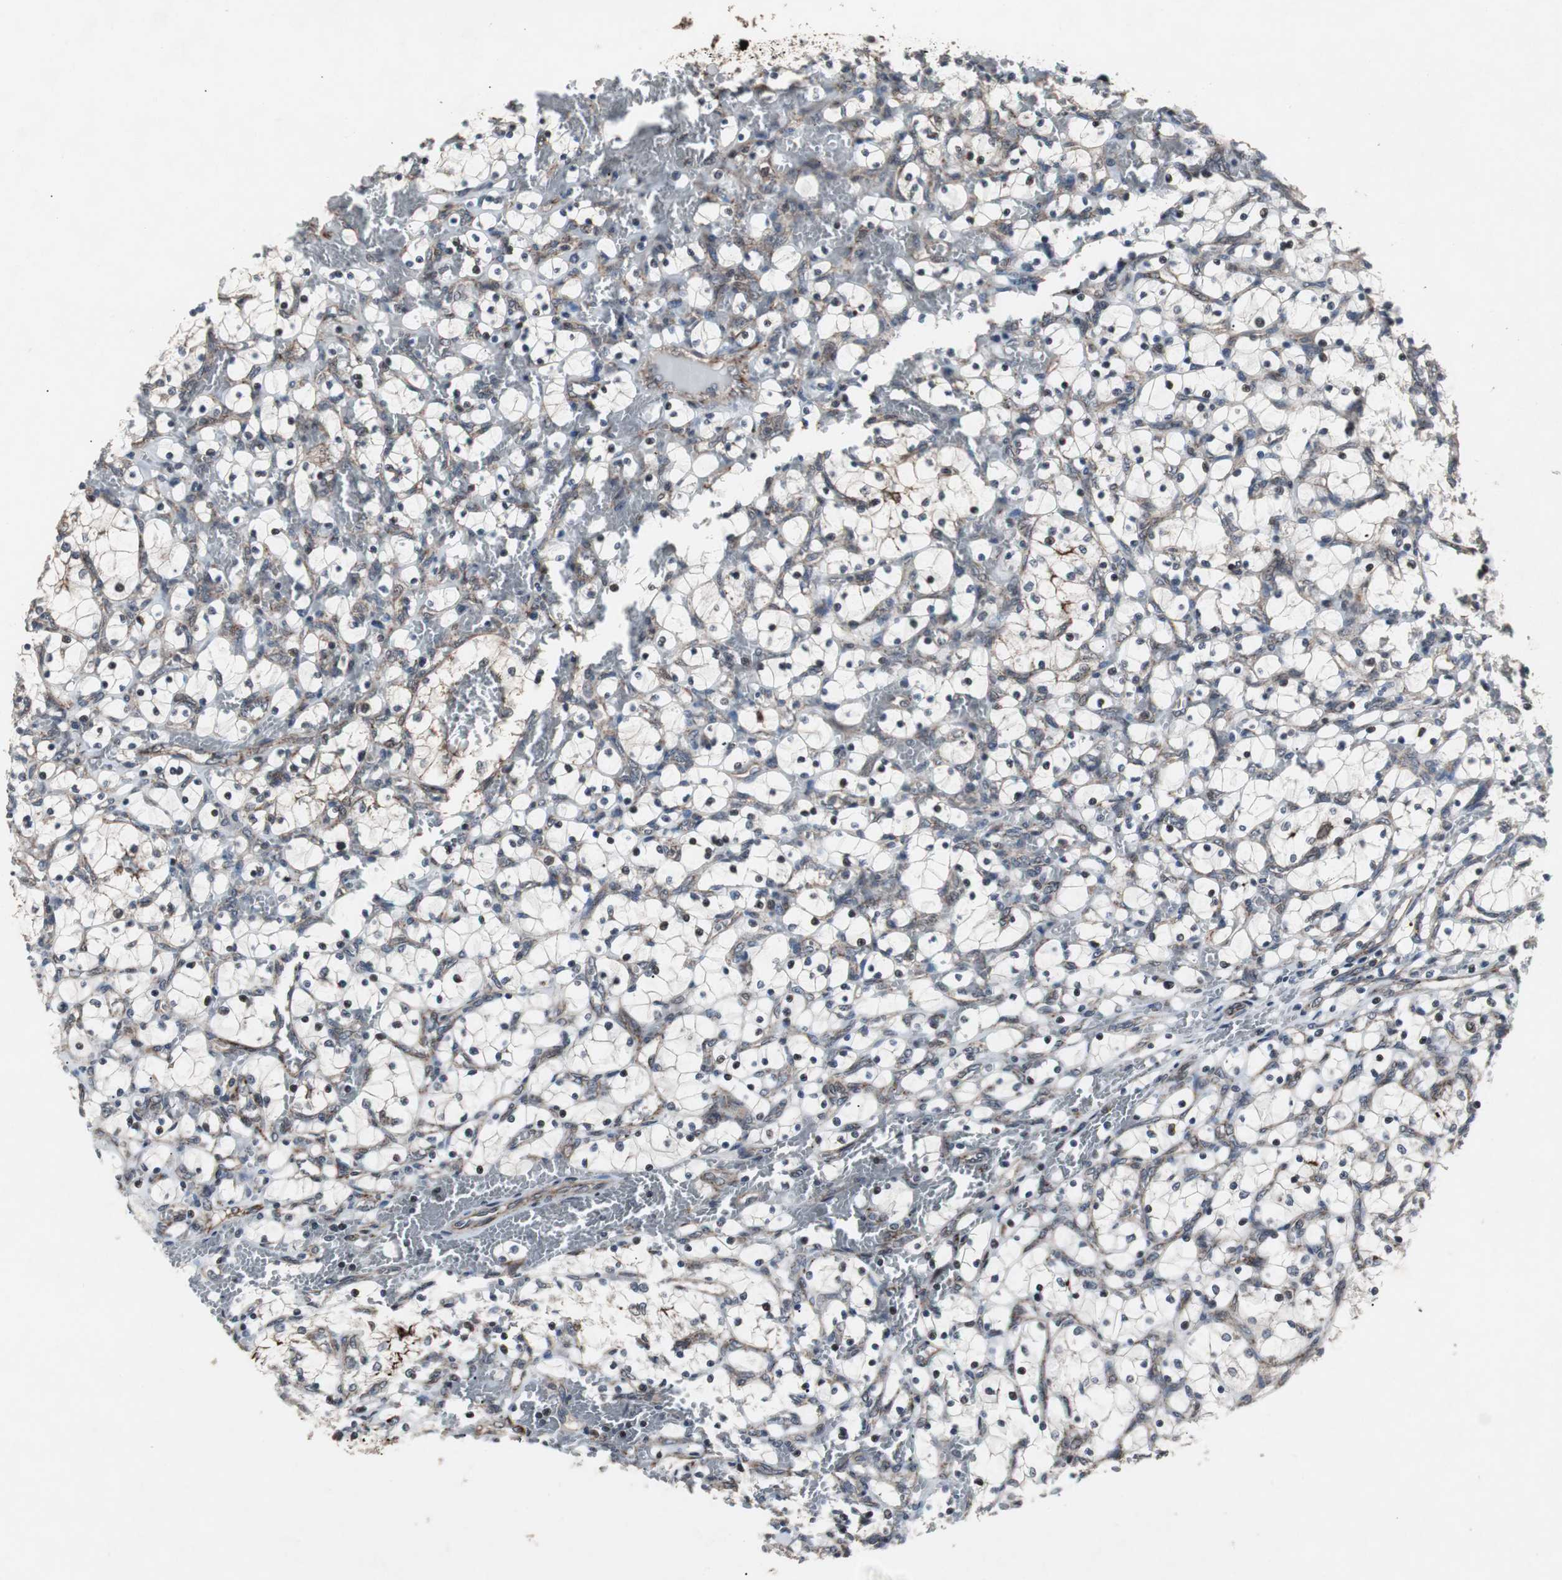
{"staining": {"intensity": "negative", "quantity": "none", "location": "none"}, "tissue": "renal cancer", "cell_type": "Tumor cells", "image_type": "cancer", "snomed": [{"axis": "morphology", "description": "Adenocarcinoma, NOS"}, {"axis": "topography", "description": "Kidney"}], "caption": "Immunohistochemistry histopathology image of human renal adenocarcinoma stained for a protein (brown), which shows no positivity in tumor cells.", "gene": "MRPL40", "patient": {"sex": "female", "age": 69}}